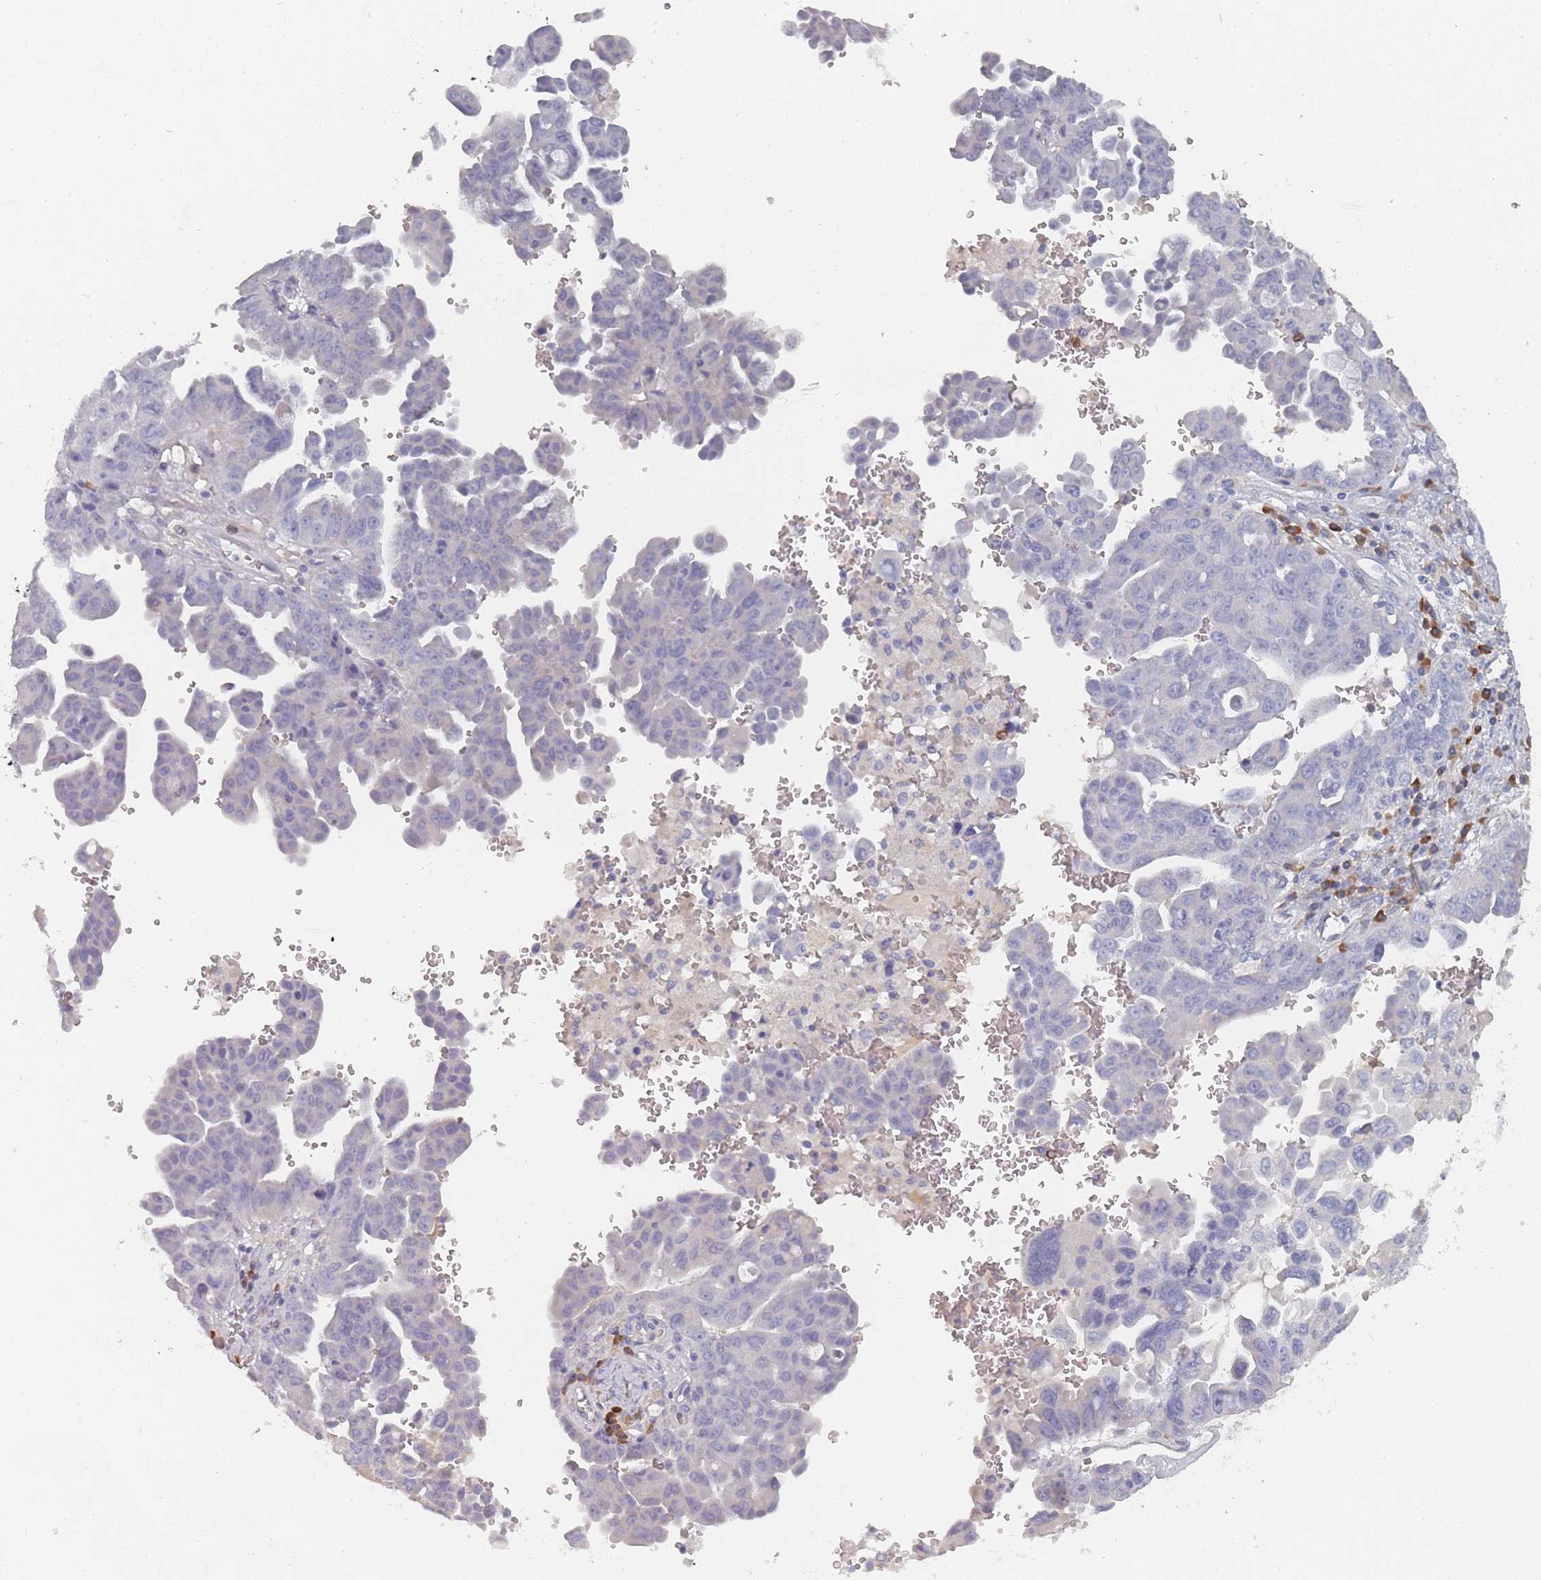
{"staining": {"intensity": "negative", "quantity": "none", "location": "none"}, "tissue": "ovarian cancer", "cell_type": "Tumor cells", "image_type": "cancer", "snomed": [{"axis": "morphology", "description": "Carcinoma, endometroid"}, {"axis": "topography", "description": "Ovary"}], "caption": "Endometroid carcinoma (ovarian) was stained to show a protein in brown. There is no significant staining in tumor cells.", "gene": "SLC35E4", "patient": {"sex": "female", "age": 62}}